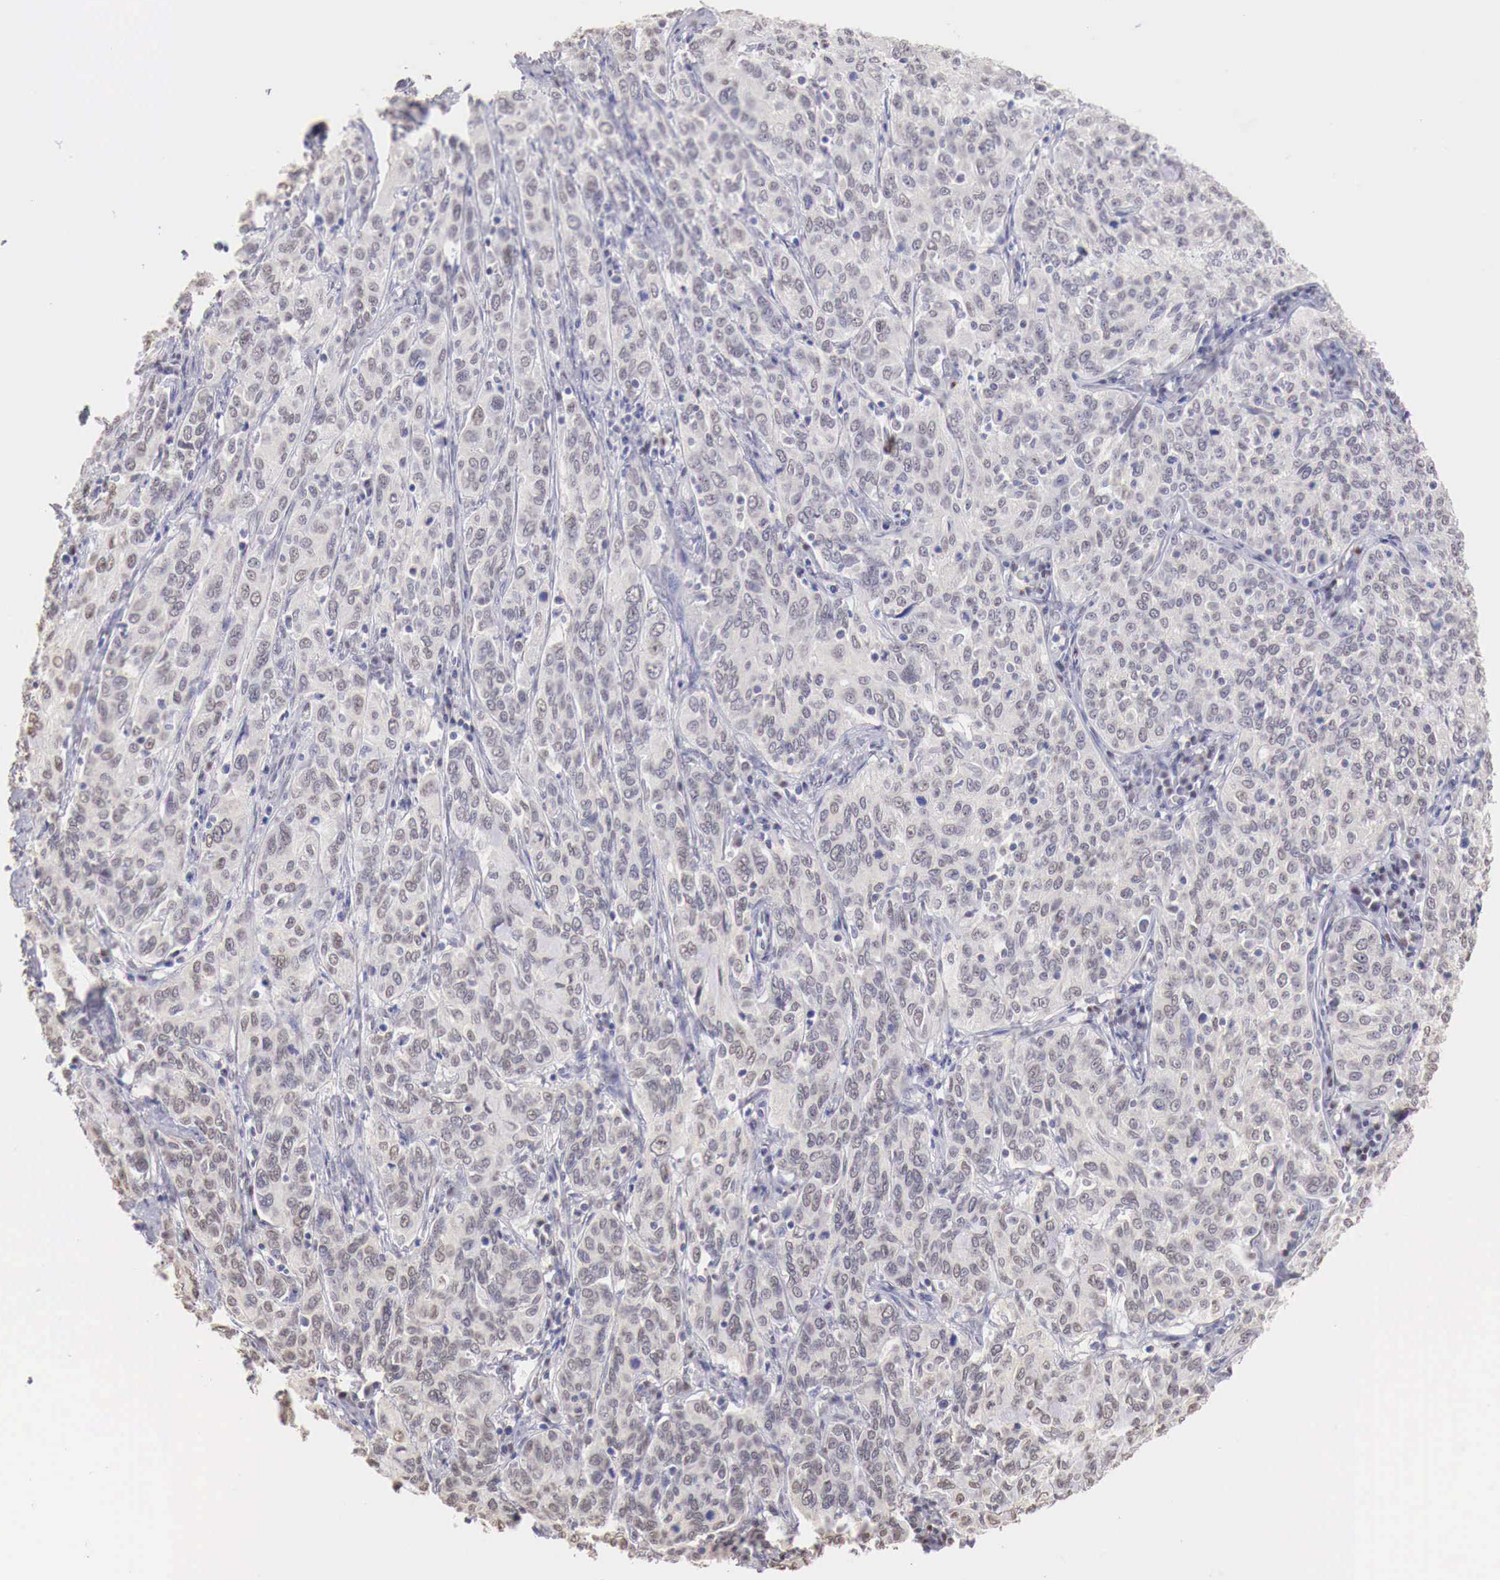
{"staining": {"intensity": "weak", "quantity": "25%-75%", "location": "nuclear"}, "tissue": "cervical cancer", "cell_type": "Tumor cells", "image_type": "cancer", "snomed": [{"axis": "morphology", "description": "Squamous cell carcinoma, NOS"}, {"axis": "topography", "description": "Cervix"}], "caption": "This histopathology image demonstrates IHC staining of cervical cancer, with low weak nuclear positivity in approximately 25%-75% of tumor cells.", "gene": "UBA1", "patient": {"sex": "female", "age": 38}}